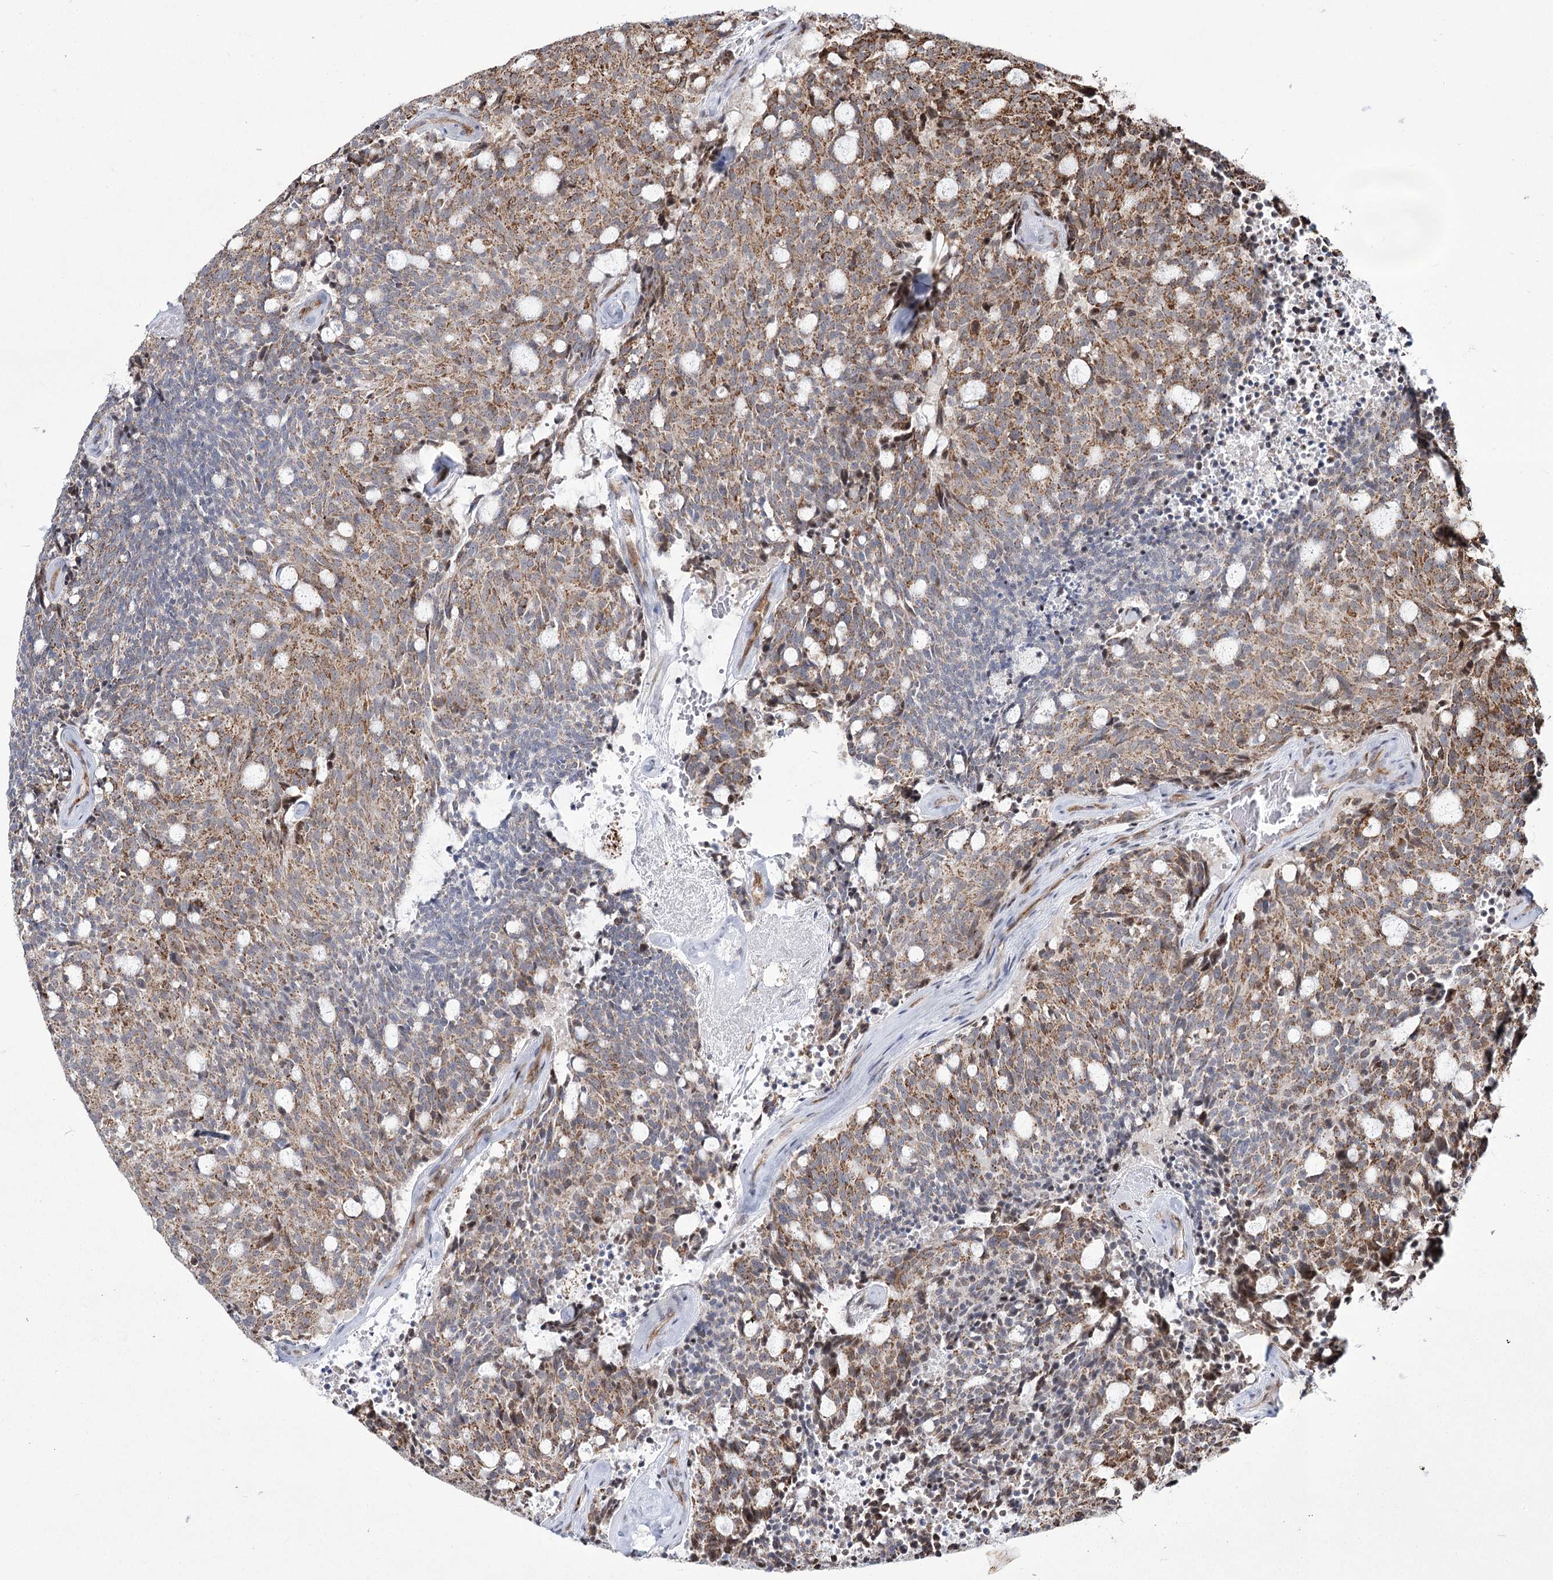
{"staining": {"intensity": "moderate", "quantity": ">75%", "location": "cytoplasmic/membranous"}, "tissue": "carcinoid", "cell_type": "Tumor cells", "image_type": "cancer", "snomed": [{"axis": "morphology", "description": "Carcinoid, malignant, NOS"}, {"axis": "topography", "description": "Pancreas"}], "caption": "Human carcinoid (malignant) stained with a protein marker demonstrates moderate staining in tumor cells.", "gene": "YBX3", "patient": {"sex": "female", "age": 54}}